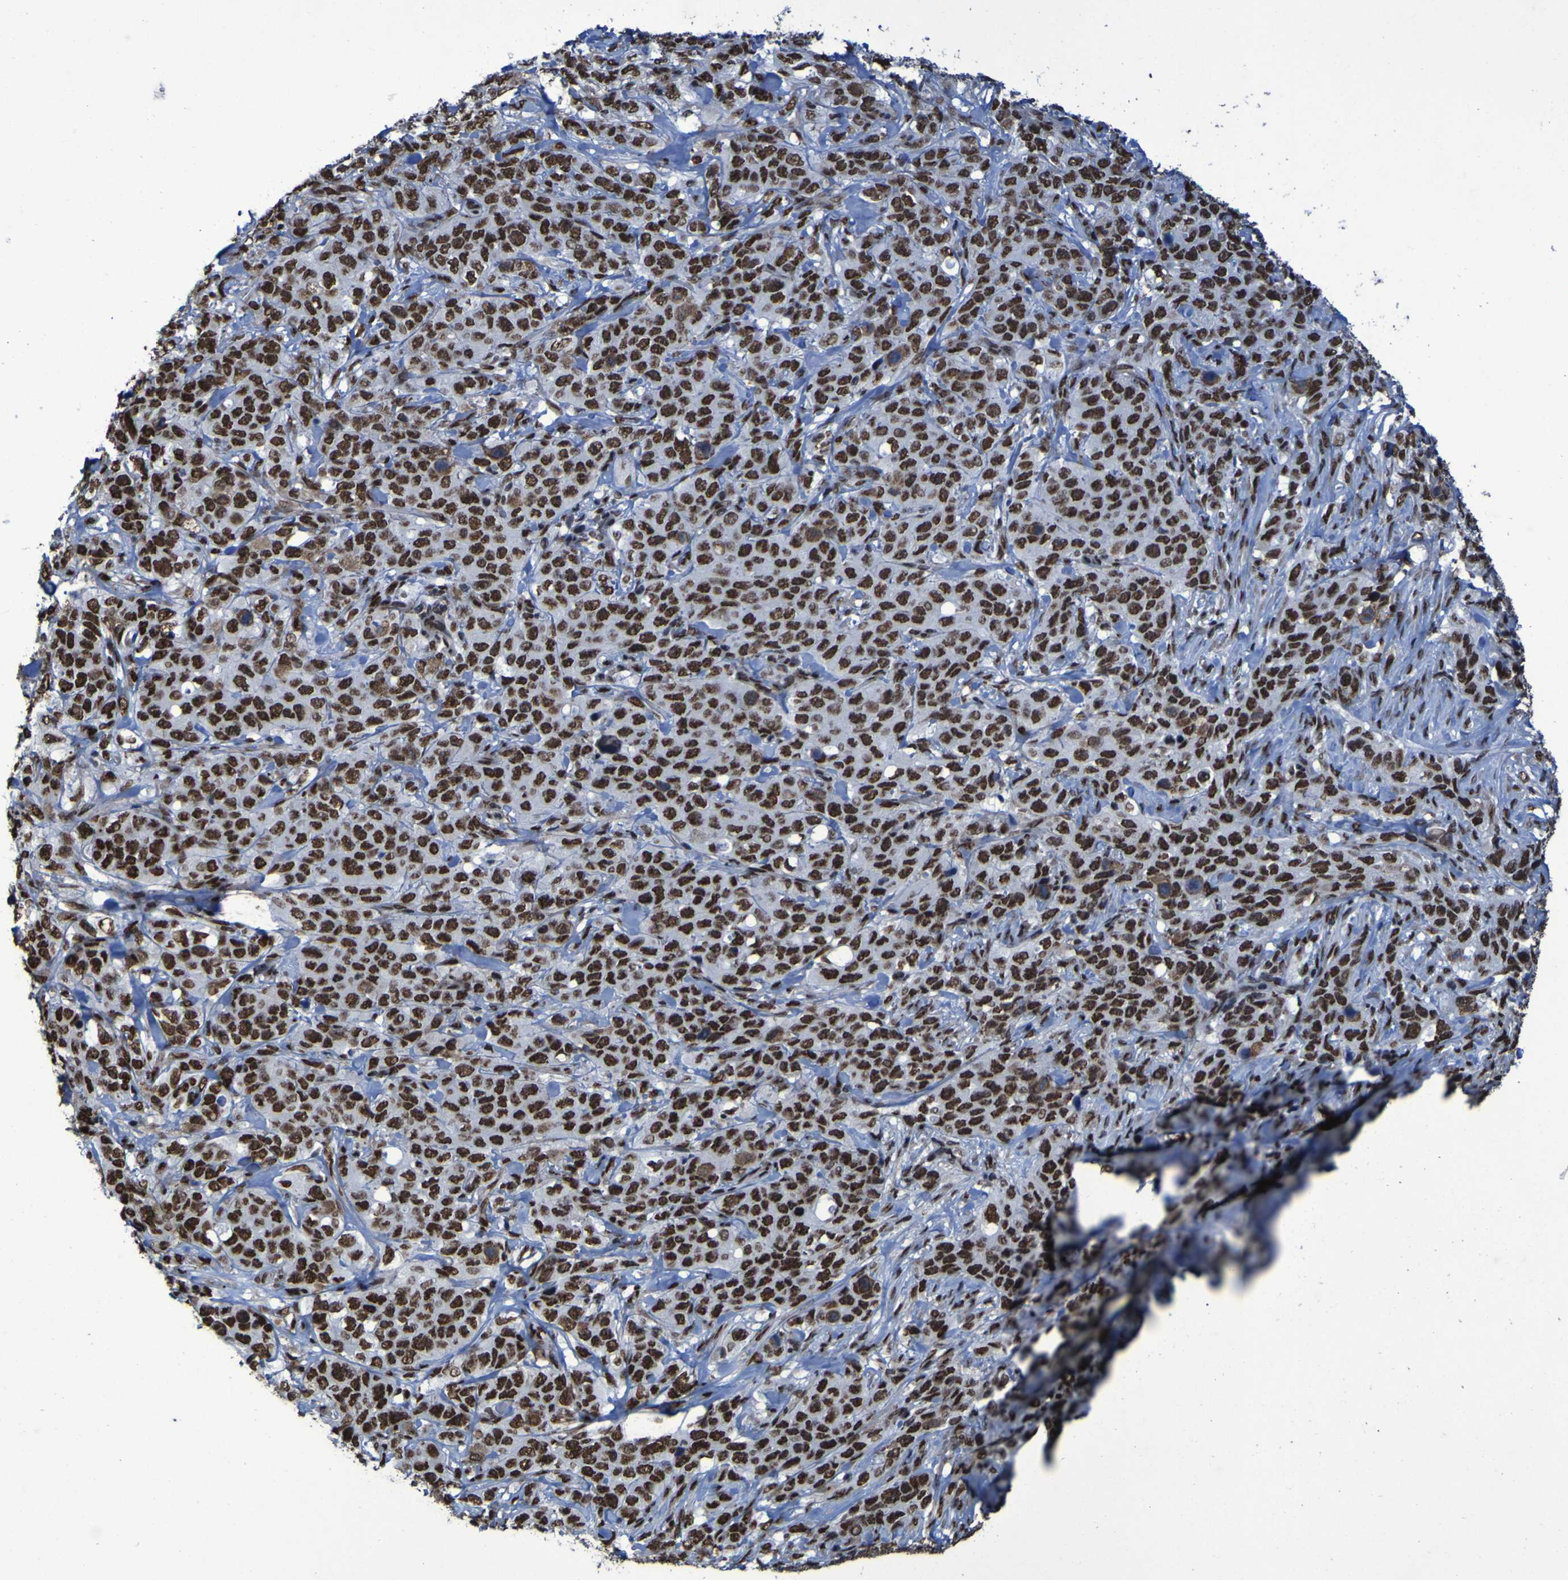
{"staining": {"intensity": "strong", "quantity": ">75%", "location": "nuclear"}, "tissue": "stomach cancer", "cell_type": "Tumor cells", "image_type": "cancer", "snomed": [{"axis": "morphology", "description": "Adenocarcinoma, NOS"}, {"axis": "topography", "description": "Stomach"}], "caption": "Strong nuclear protein expression is identified in approximately >75% of tumor cells in adenocarcinoma (stomach). The staining was performed using DAB (3,3'-diaminobenzidine), with brown indicating positive protein expression. Nuclei are stained blue with hematoxylin.", "gene": "HNRNPR", "patient": {"sex": "male", "age": 48}}